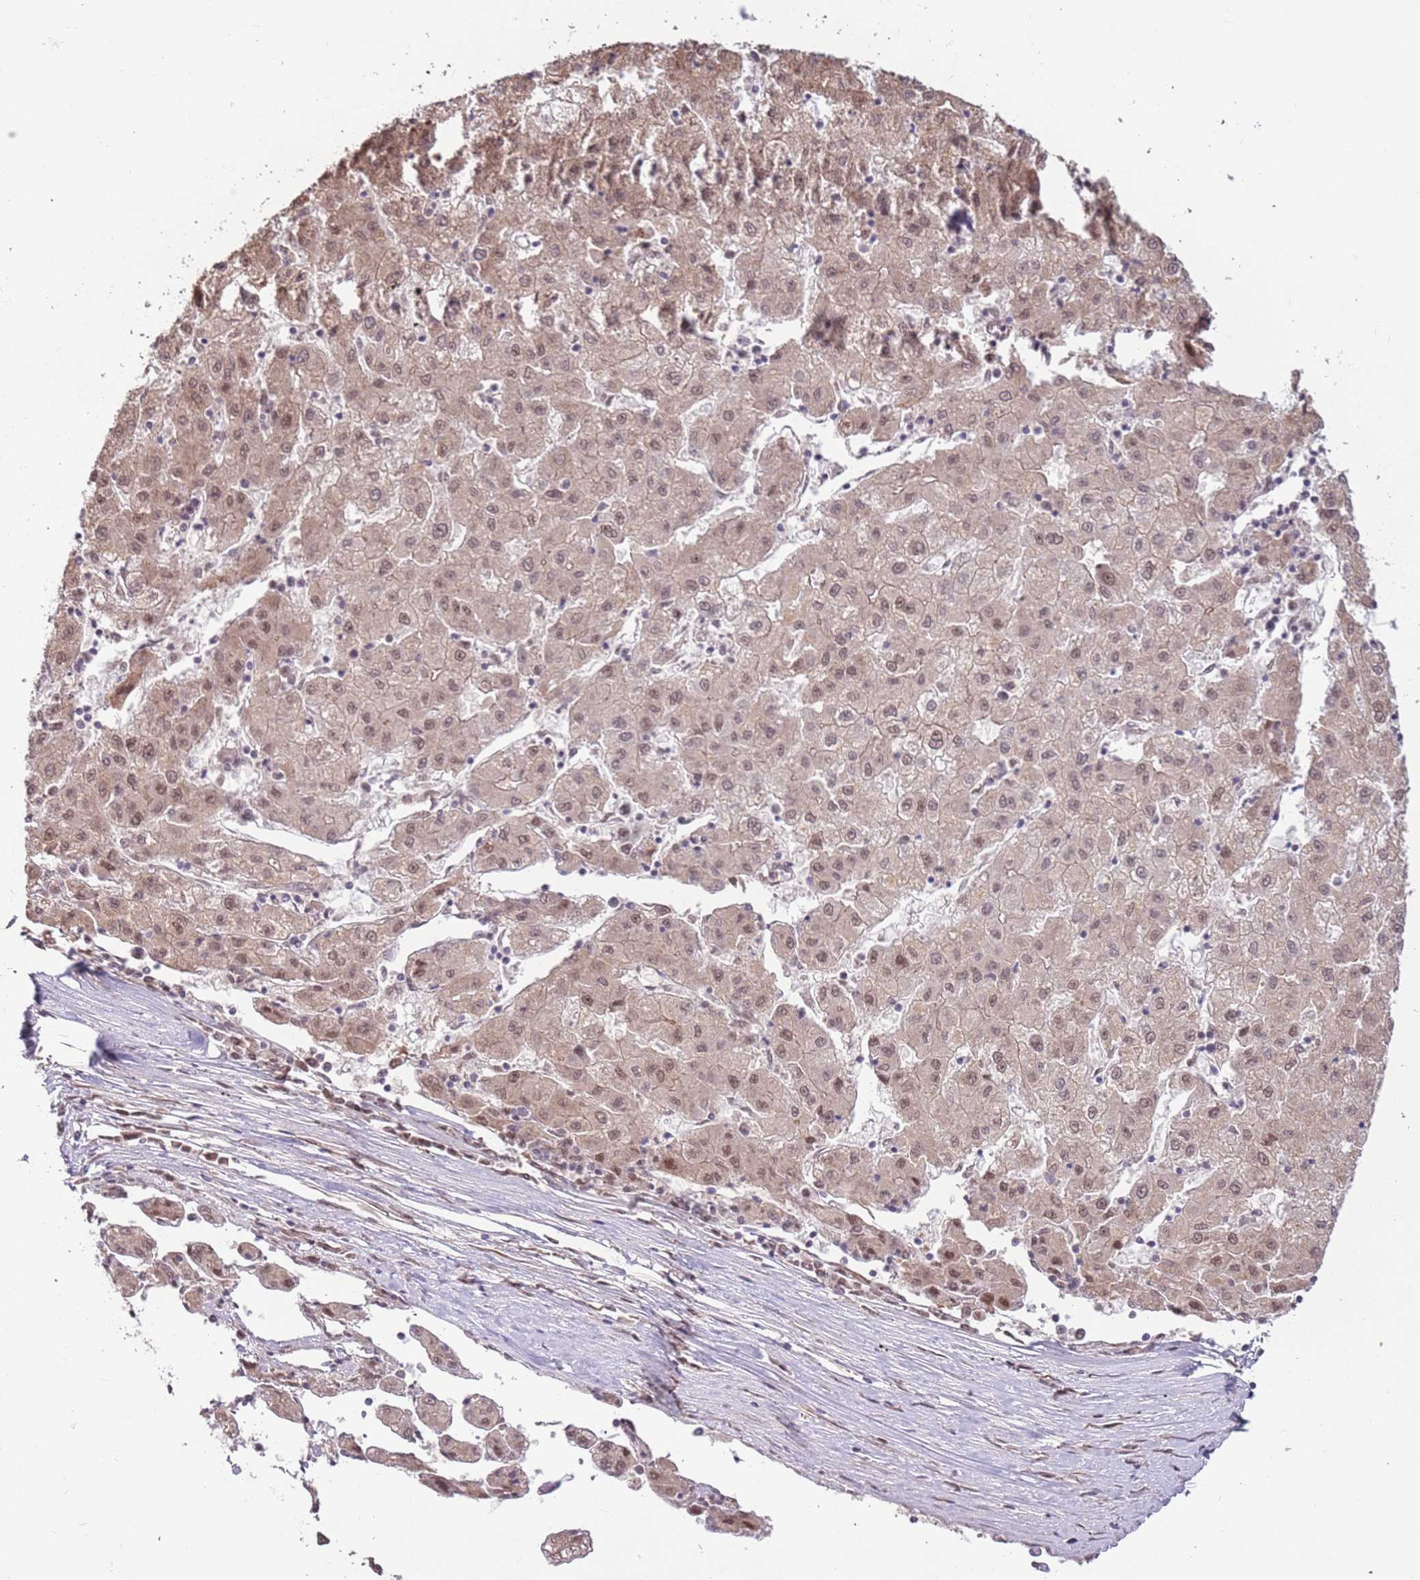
{"staining": {"intensity": "moderate", "quantity": "25%-75%", "location": "nuclear"}, "tissue": "liver cancer", "cell_type": "Tumor cells", "image_type": "cancer", "snomed": [{"axis": "morphology", "description": "Carcinoma, Hepatocellular, NOS"}, {"axis": "topography", "description": "Liver"}], "caption": "IHC of human liver hepatocellular carcinoma reveals medium levels of moderate nuclear staining in approximately 25%-75% of tumor cells.", "gene": "POLR3H", "patient": {"sex": "male", "age": 72}}